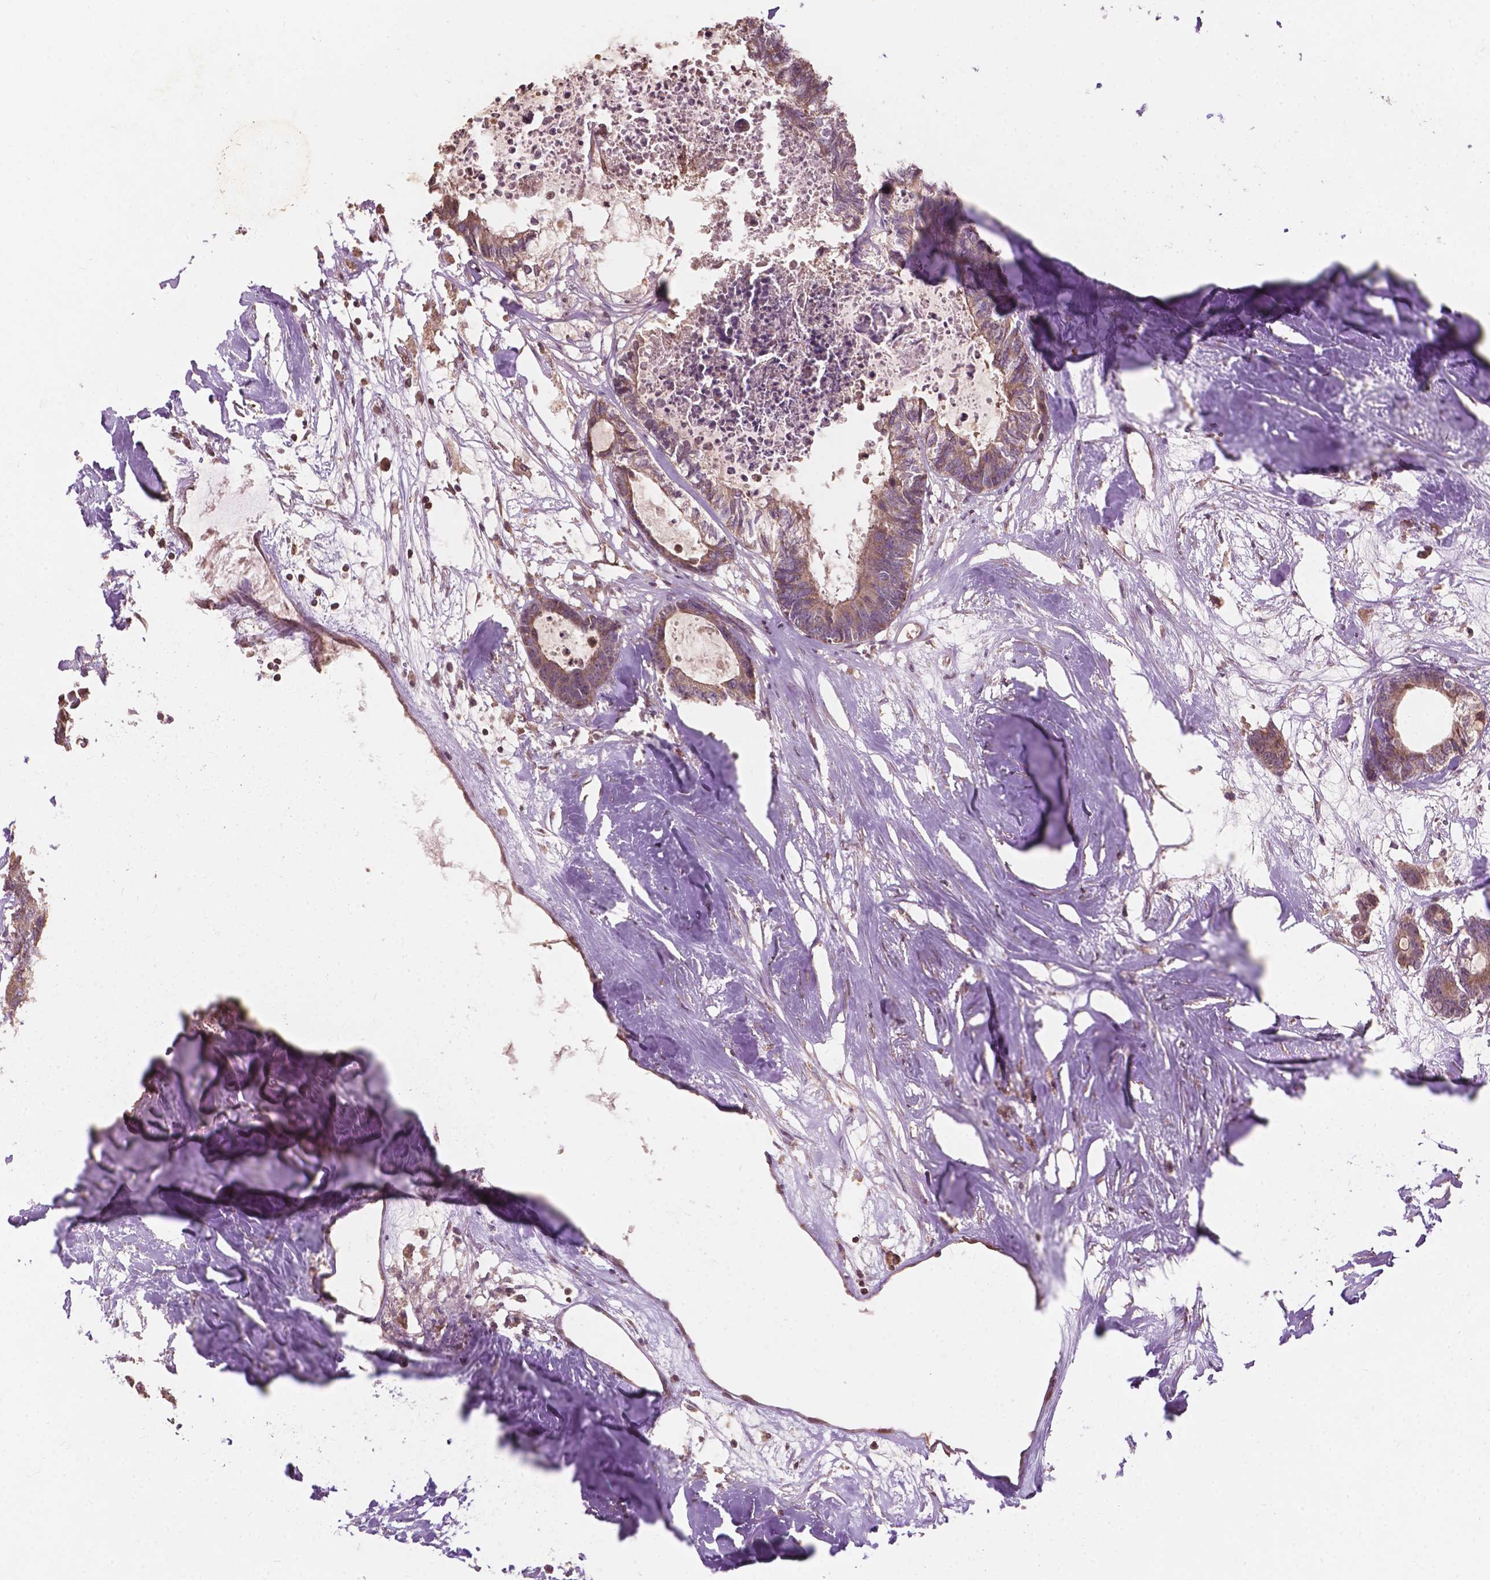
{"staining": {"intensity": "moderate", "quantity": ">75%", "location": "cytoplasmic/membranous"}, "tissue": "colorectal cancer", "cell_type": "Tumor cells", "image_type": "cancer", "snomed": [{"axis": "morphology", "description": "Adenocarcinoma, NOS"}, {"axis": "topography", "description": "Colon"}, {"axis": "topography", "description": "Rectum"}], "caption": "Colorectal adenocarcinoma stained for a protein exhibits moderate cytoplasmic/membranous positivity in tumor cells.", "gene": "CDC42BPA", "patient": {"sex": "male", "age": 57}}